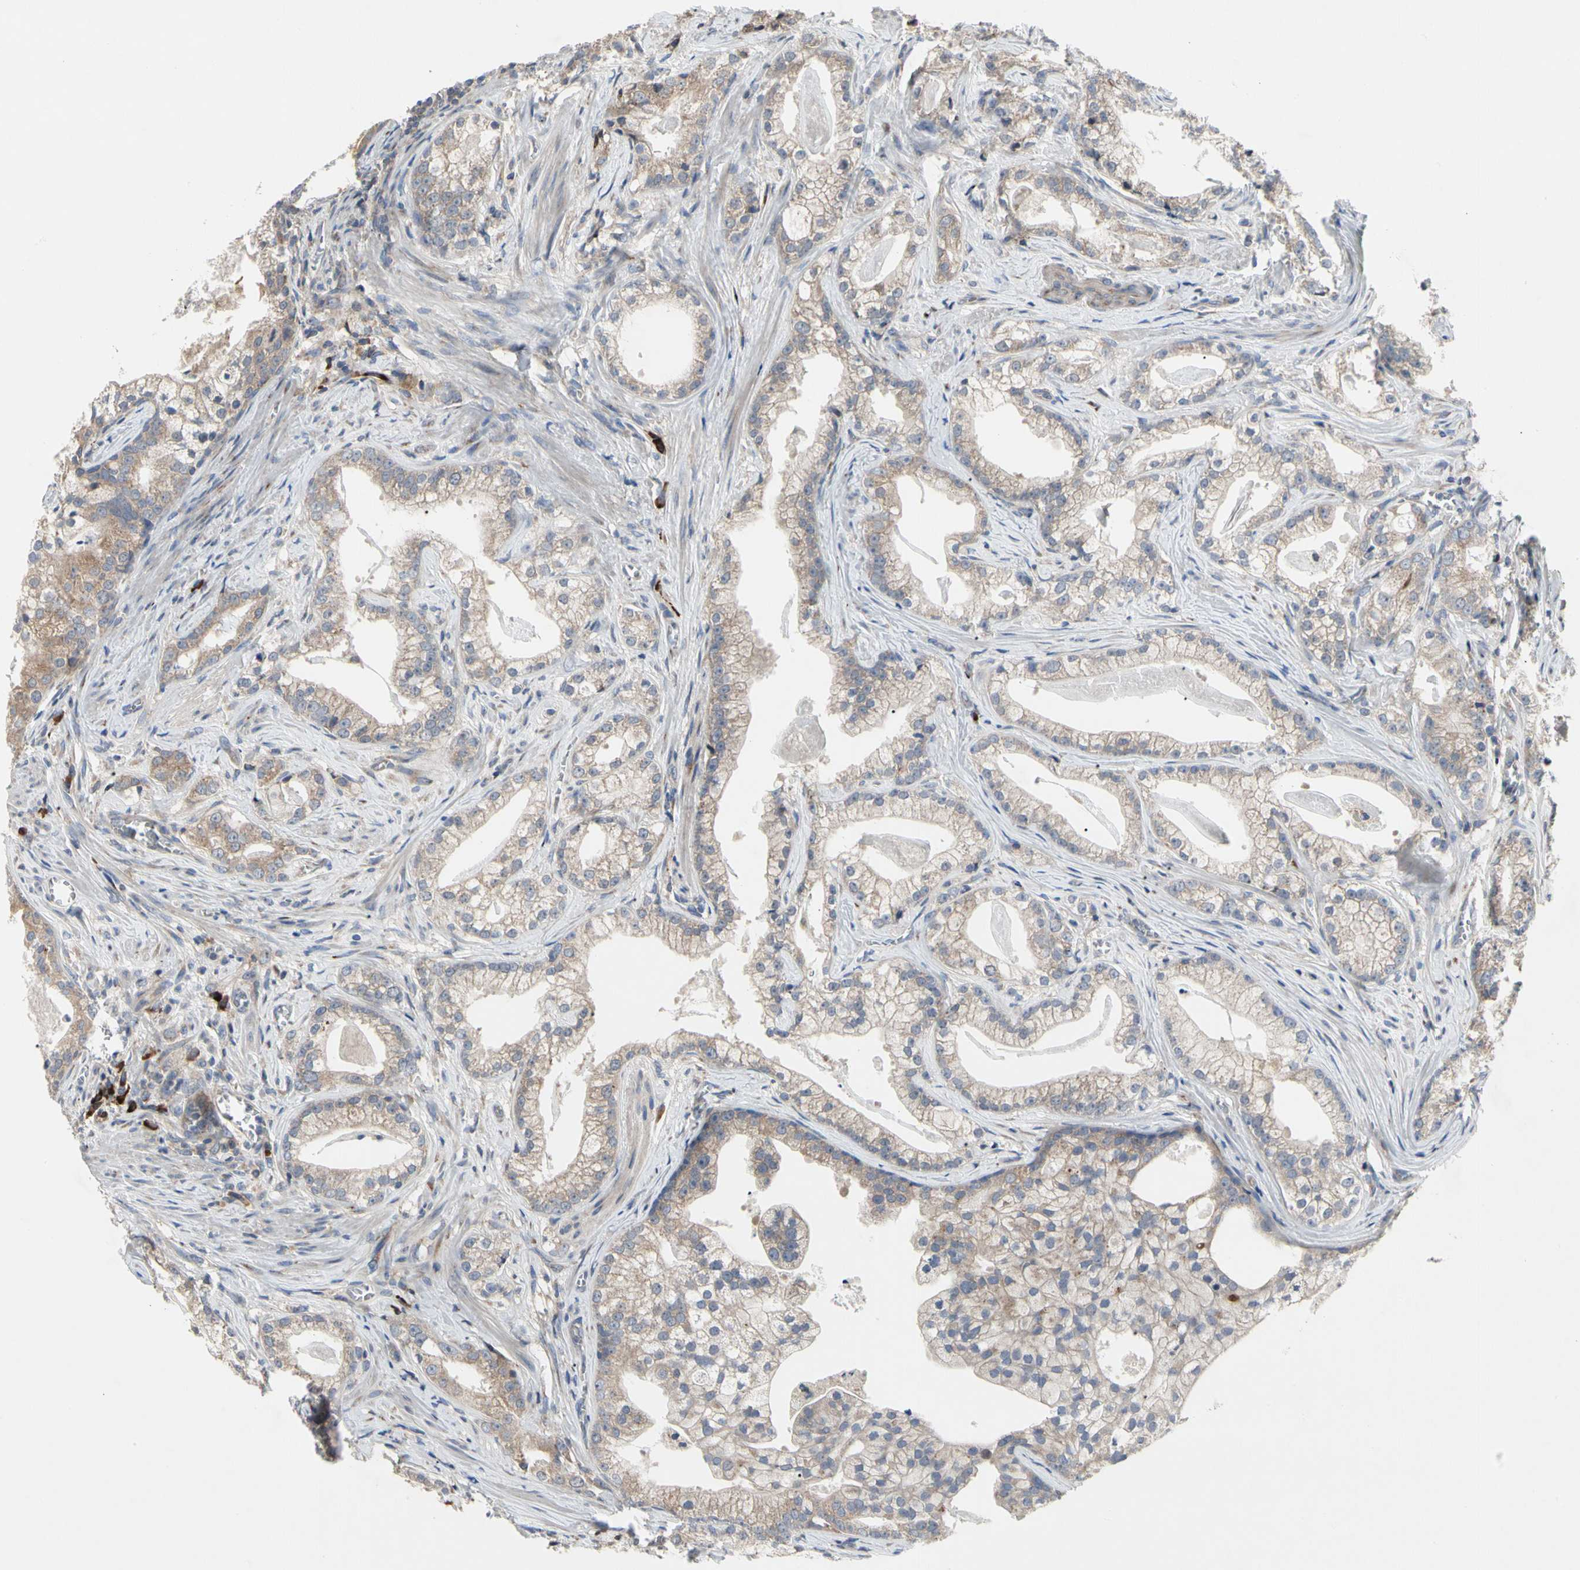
{"staining": {"intensity": "weak", "quantity": ">75%", "location": "cytoplasmic/membranous"}, "tissue": "prostate cancer", "cell_type": "Tumor cells", "image_type": "cancer", "snomed": [{"axis": "morphology", "description": "Adenocarcinoma, Low grade"}, {"axis": "topography", "description": "Prostate"}], "caption": "Protein analysis of prostate cancer tissue demonstrates weak cytoplasmic/membranous staining in approximately >75% of tumor cells.", "gene": "MMEL1", "patient": {"sex": "male", "age": 59}}